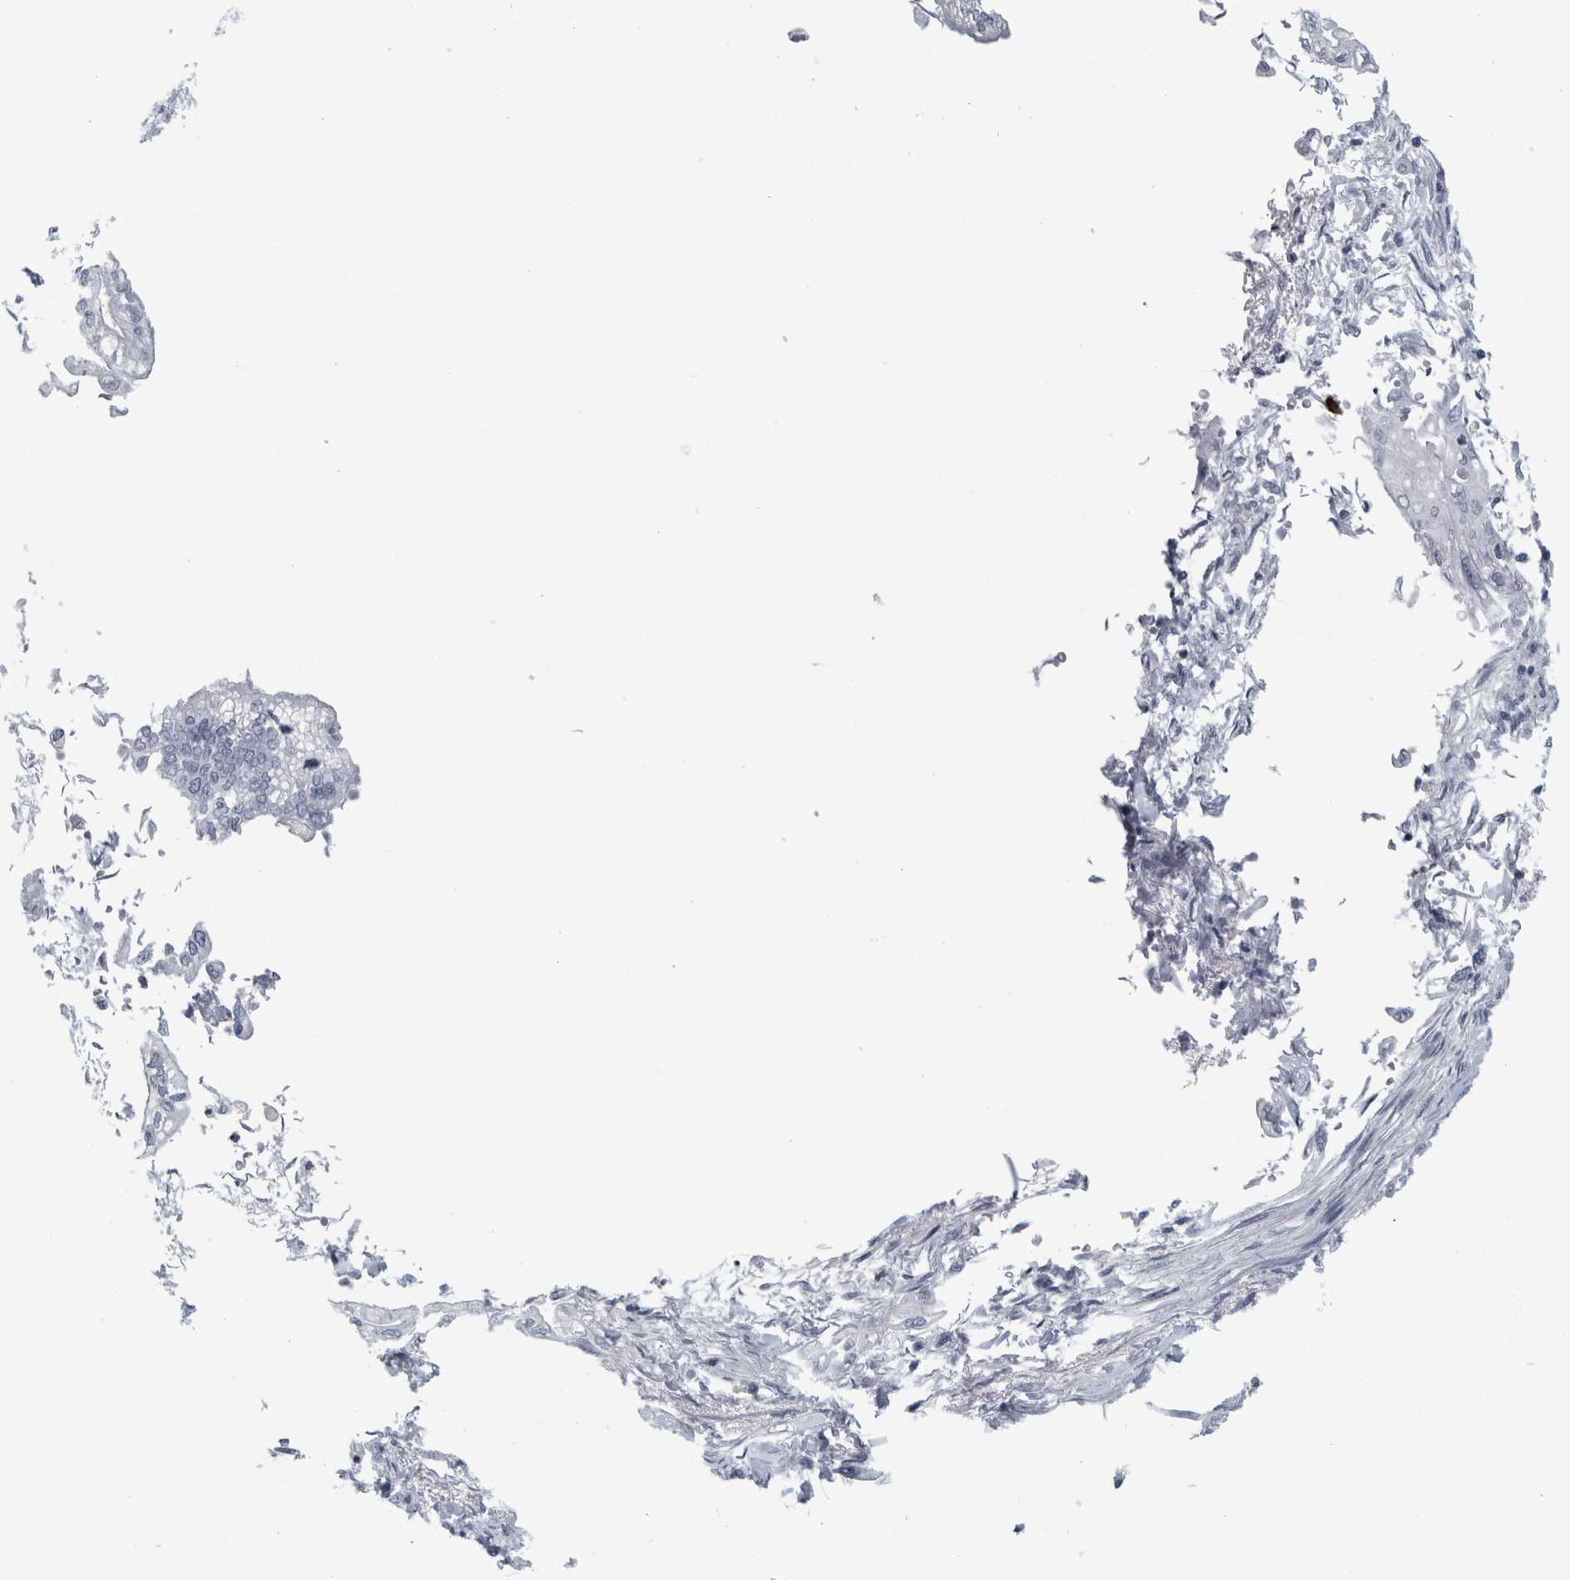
{"staining": {"intensity": "negative", "quantity": "none", "location": "none"}, "tissue": "pancreatic cancer", "cell_type": "Tumor cells", "image_type": "cancer", "snomed": [{"axis": "morphology", "description": "Normal tissue, NOS"}, {"axis": "topography", "description": "Pancreas"}], "caption": "Immunohistochemical staining of pancreatic cancer reveals no significant staining in tumor cells.", "gene": "CPE", "patient": {"sex": "male", "age": 42}}